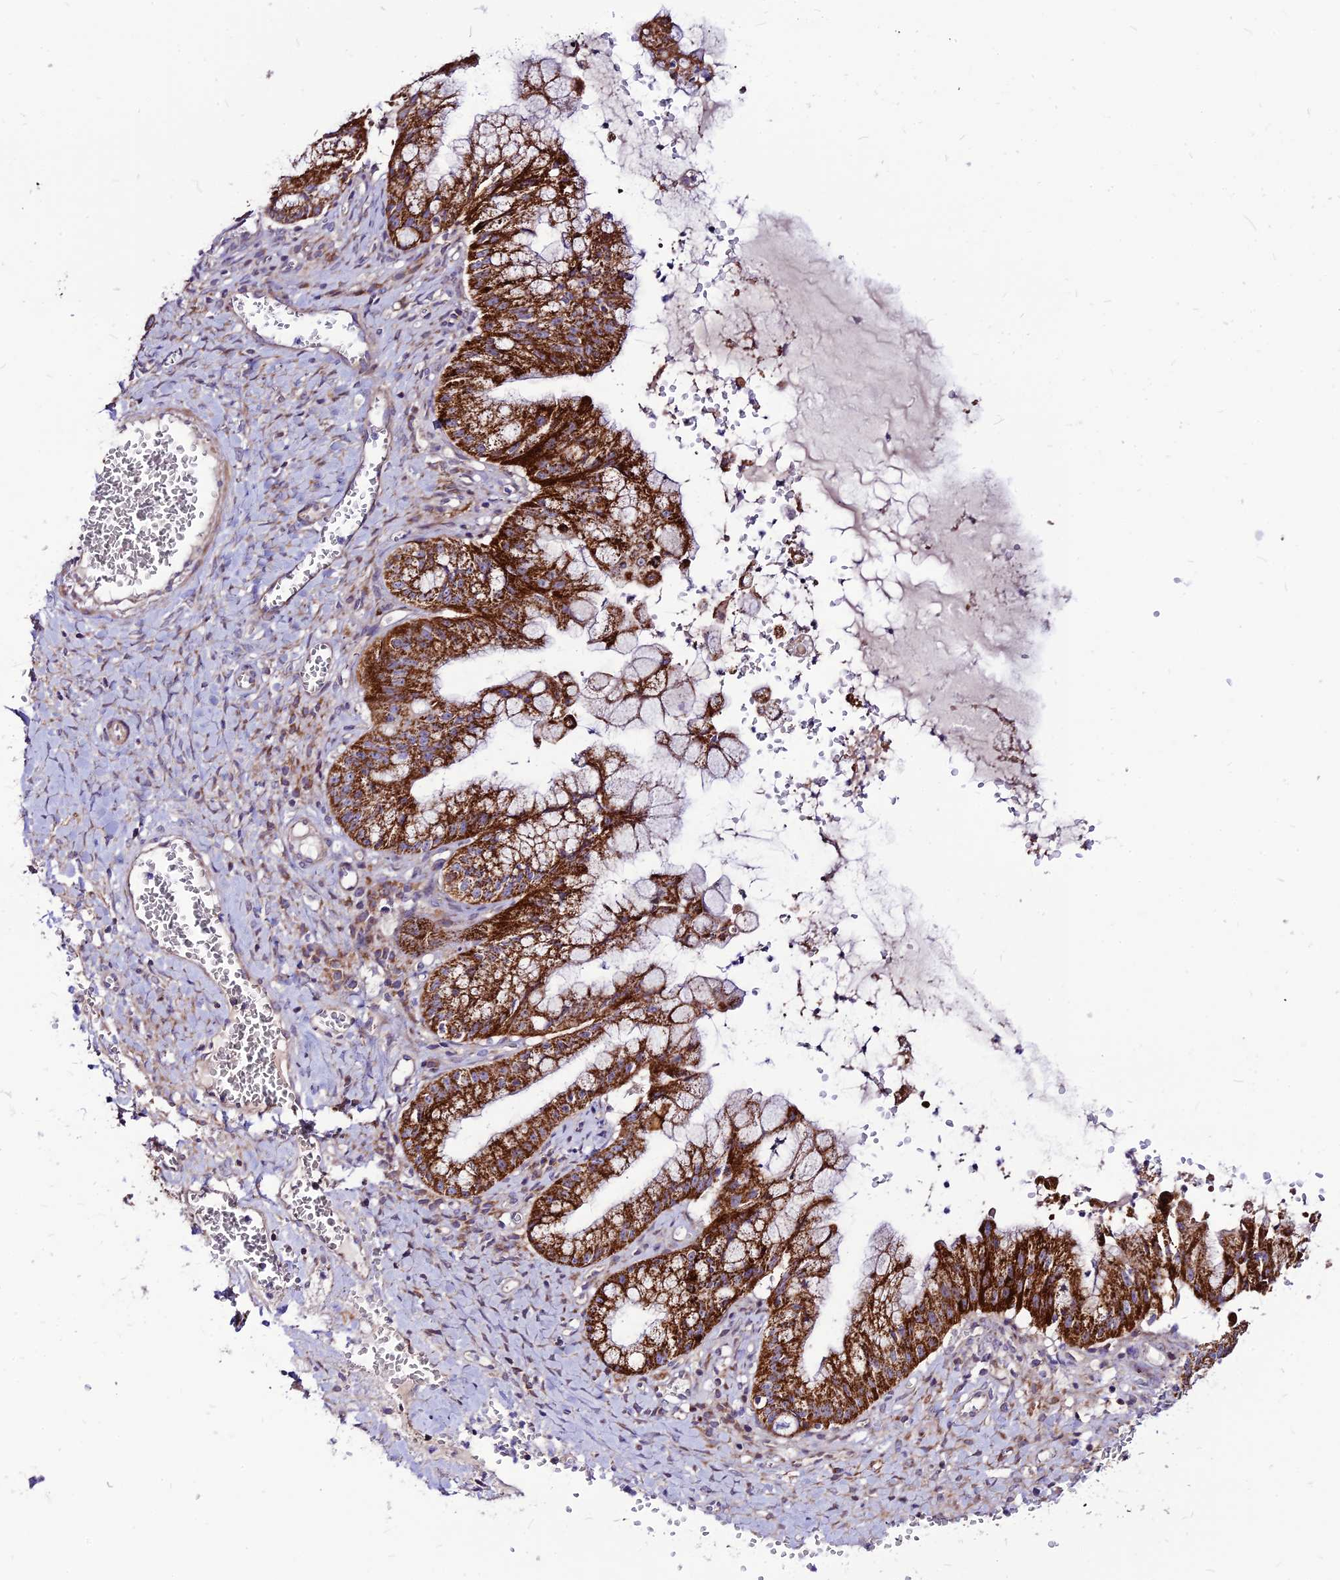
{"staining": {"intensity": "strong", "quantity": ">75%", "location": "cytoplasmic/membranous"}, "tissue": "ovarian cancer", "cell_type": "Tumor cells", "image_type": "cancer", "snomed": [{"axis": "morphology", "description": "Cystadenocarcinoma, mucinous, NOS"}, {"axis": "topography", "description": "Ovary"}], "caption": "Protein staining displays strong cytoplasmic/membranous expression in about >75% of tumor cells in ovarian mucinous cystadenocarcinoma.", "gene": "ECI1", "patient": {"sex": "female", "age": 70}}